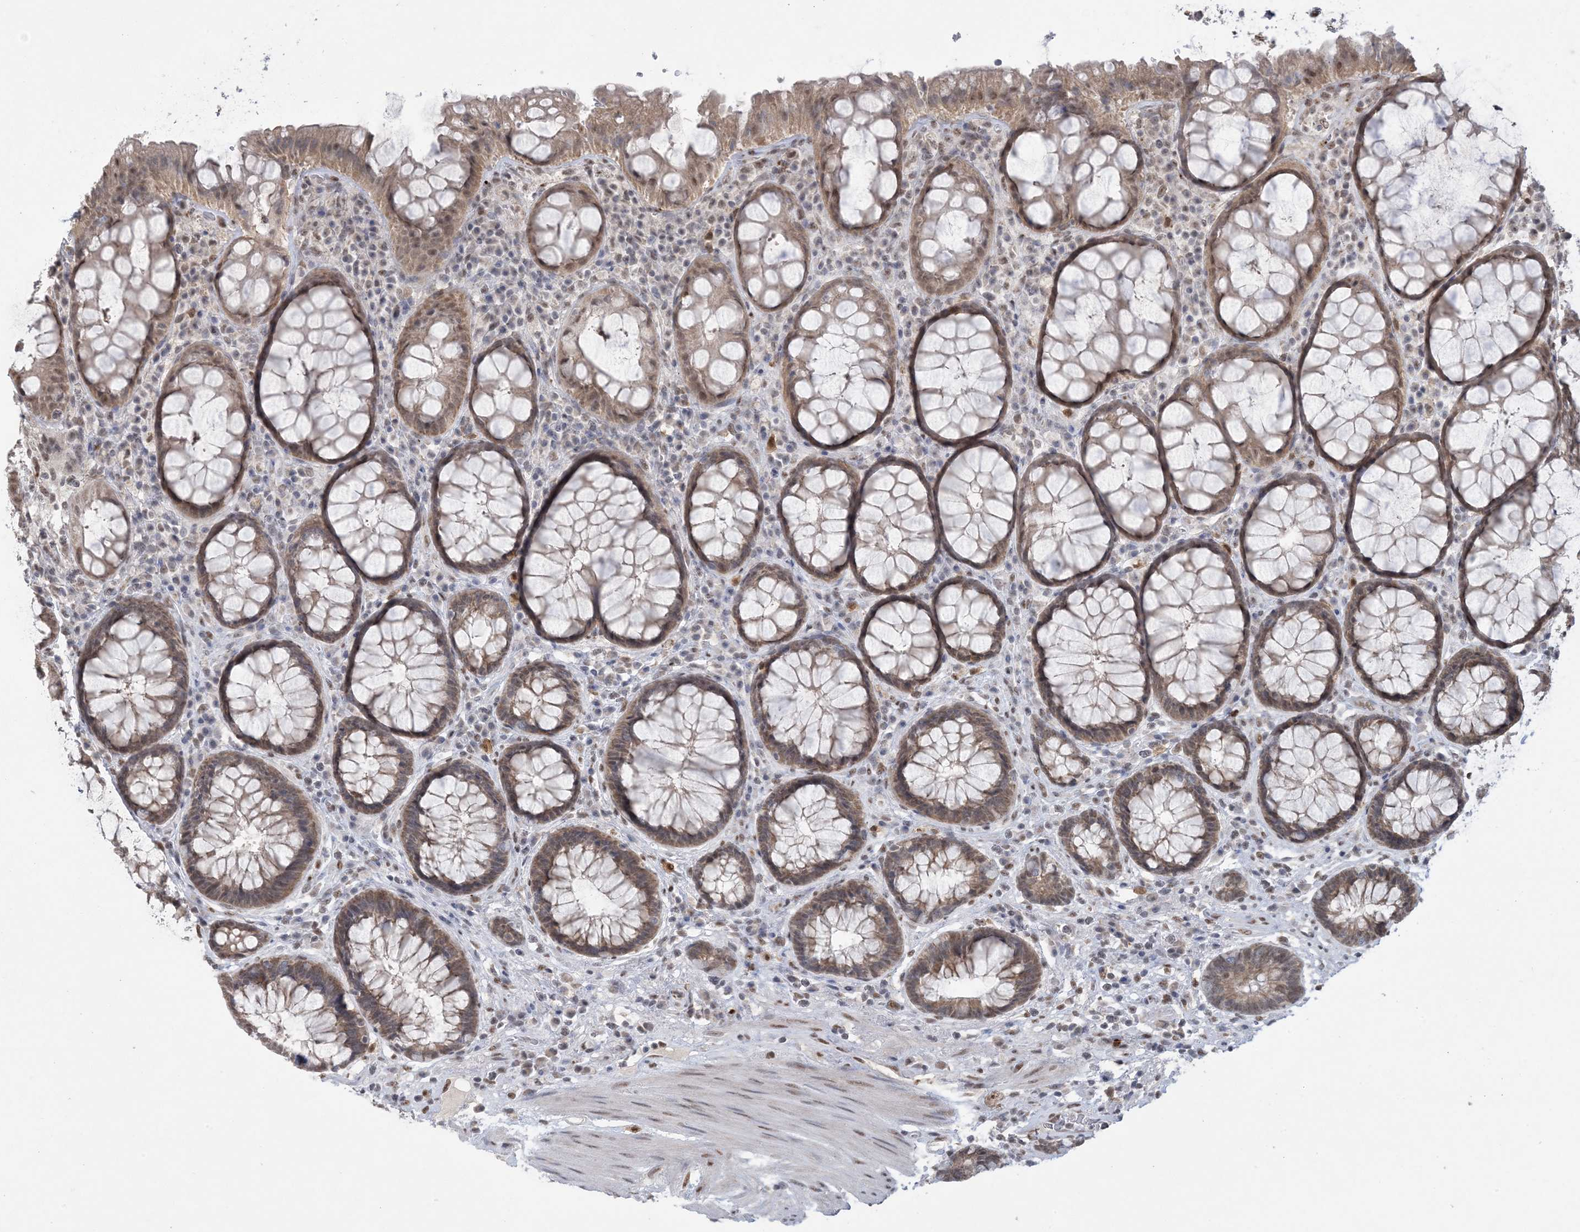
{"staining": {"intensity": "moderate", "quantity": ">75%", "location": "cytoplasmic/membranous,nuclear"}, "tissue": "rectum", "cell_type": "Glandular cells", "image_type": "normal", "snomed": [{"axis": "morphology", "description": "Normal tissue, NOS"}, {"axis": "topography", "description": "Rectum"}], "caption": "A brown stain highlights moderate cytoplasmic/membranous,nuclear expression of a protein in glandular cells of benign rectum.", "gene": "TRMT10C", "patient": {"sex": "male", "age": 64}}